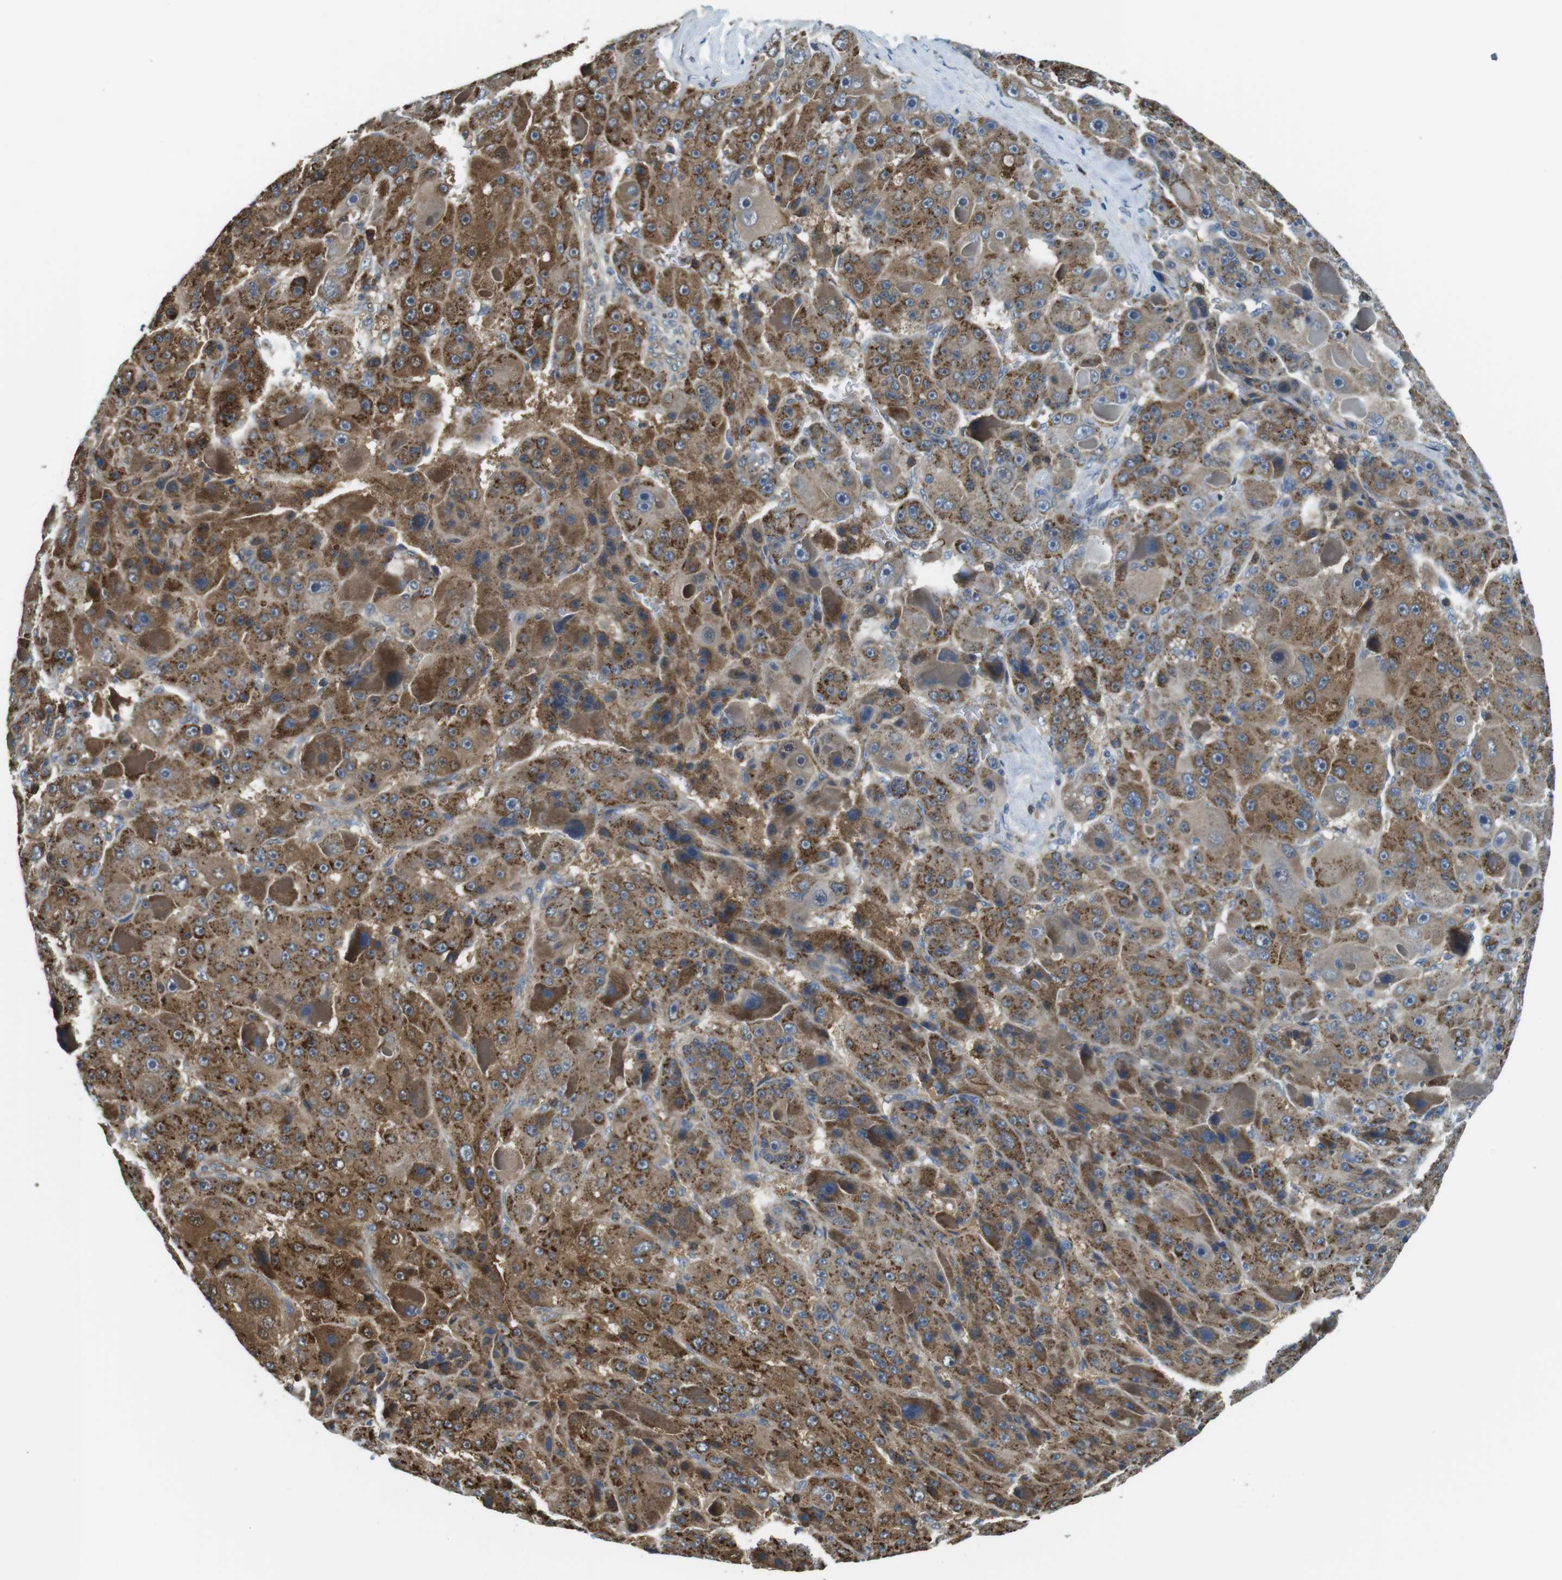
{"staining": {"intensity": "moderate", "quantity": ">75%", "location": "cytoplasmic/membranous"}, "tissue": "liver cancer", "cell_type": "Tumor cells", "image_type": "cancer", "snomed": [{"axis": "morphology", "description": "Carcinoma, Hepatocellular, NOS"}, {"axis": "topography", "description": "Liver"}], "caption": "Brown immunohistochemical staining in liver cancer shows moderate cytoplasmic/membranous positivity in about >75% of tumor cells. The staining is performed using DAB brown chromogen to label protein expression. The nuclei are counter-stained blue using hematoxylin.", "gene": "LRRC3B", "patient": {"sex": "male", "age": 76}}